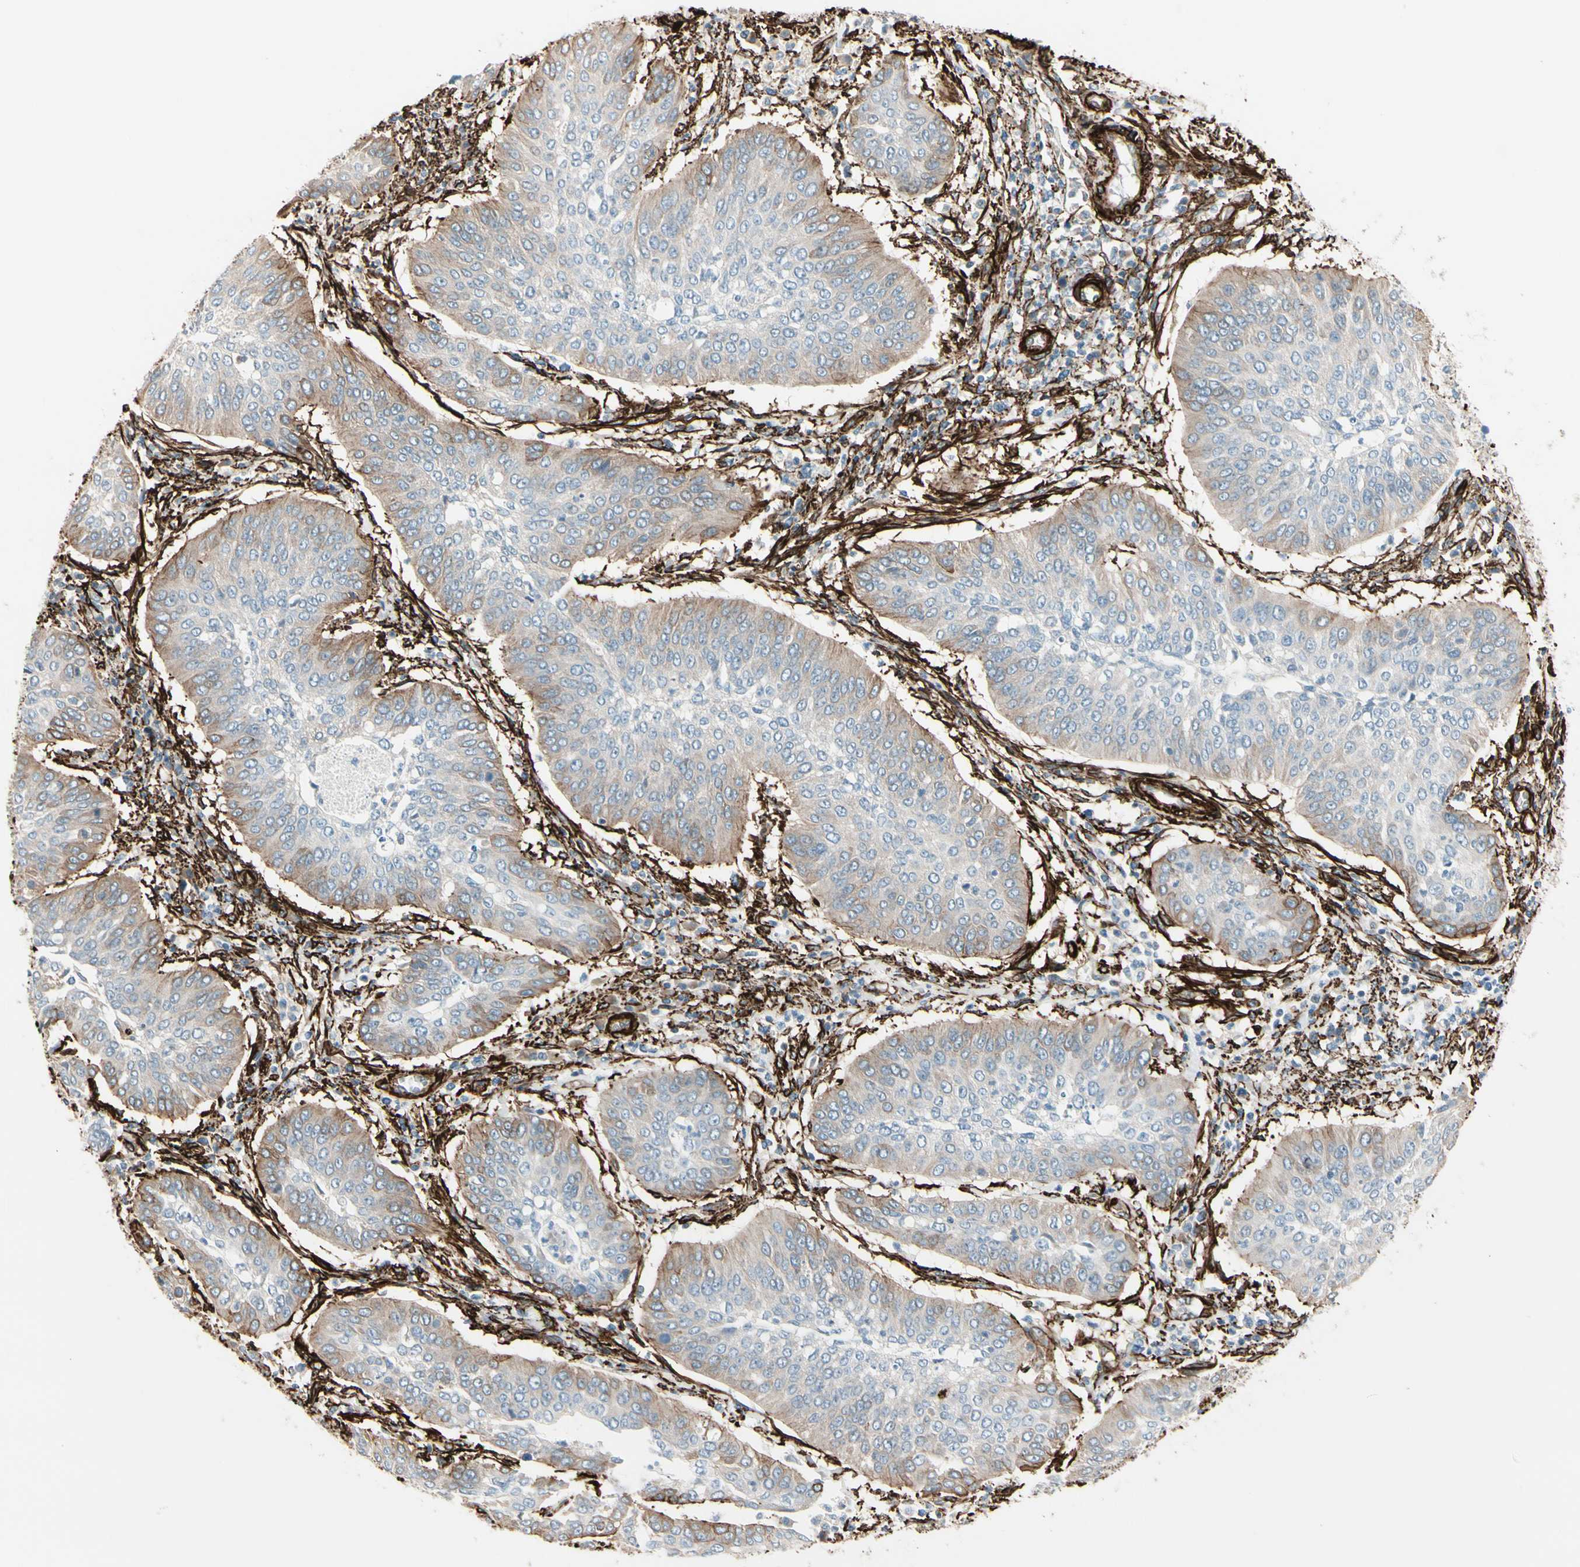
{"staining": {"intensity": "moderate", "quantity": "<25%", "location": "cytoplasmic/membranous"}, "tissue": "cervical cancer", "cell_type": "Tumor cells", "image_type": "cancer", "snomed": [{"axis": "morphology", "description": "Normal tissue, NOS"}, {"axis": "morphology", "description": "Squamous cell carcinoma, NOS"}, {"axis": "topography", "description": "Cervix"}], "caption": "High-magnification brightfield microscopy of cervical cancer (squamous cell carcinoma) stained with DAB (3,3'-diaminobenzidine) (brown) and counterstained with hematoxylin (blue). tumor cells exhibit moderate cytoplasmic/membranous staining is seen in about<25% of cells.", "gene": "CALD1", "patient": {"sex": "female", "age": 39}}